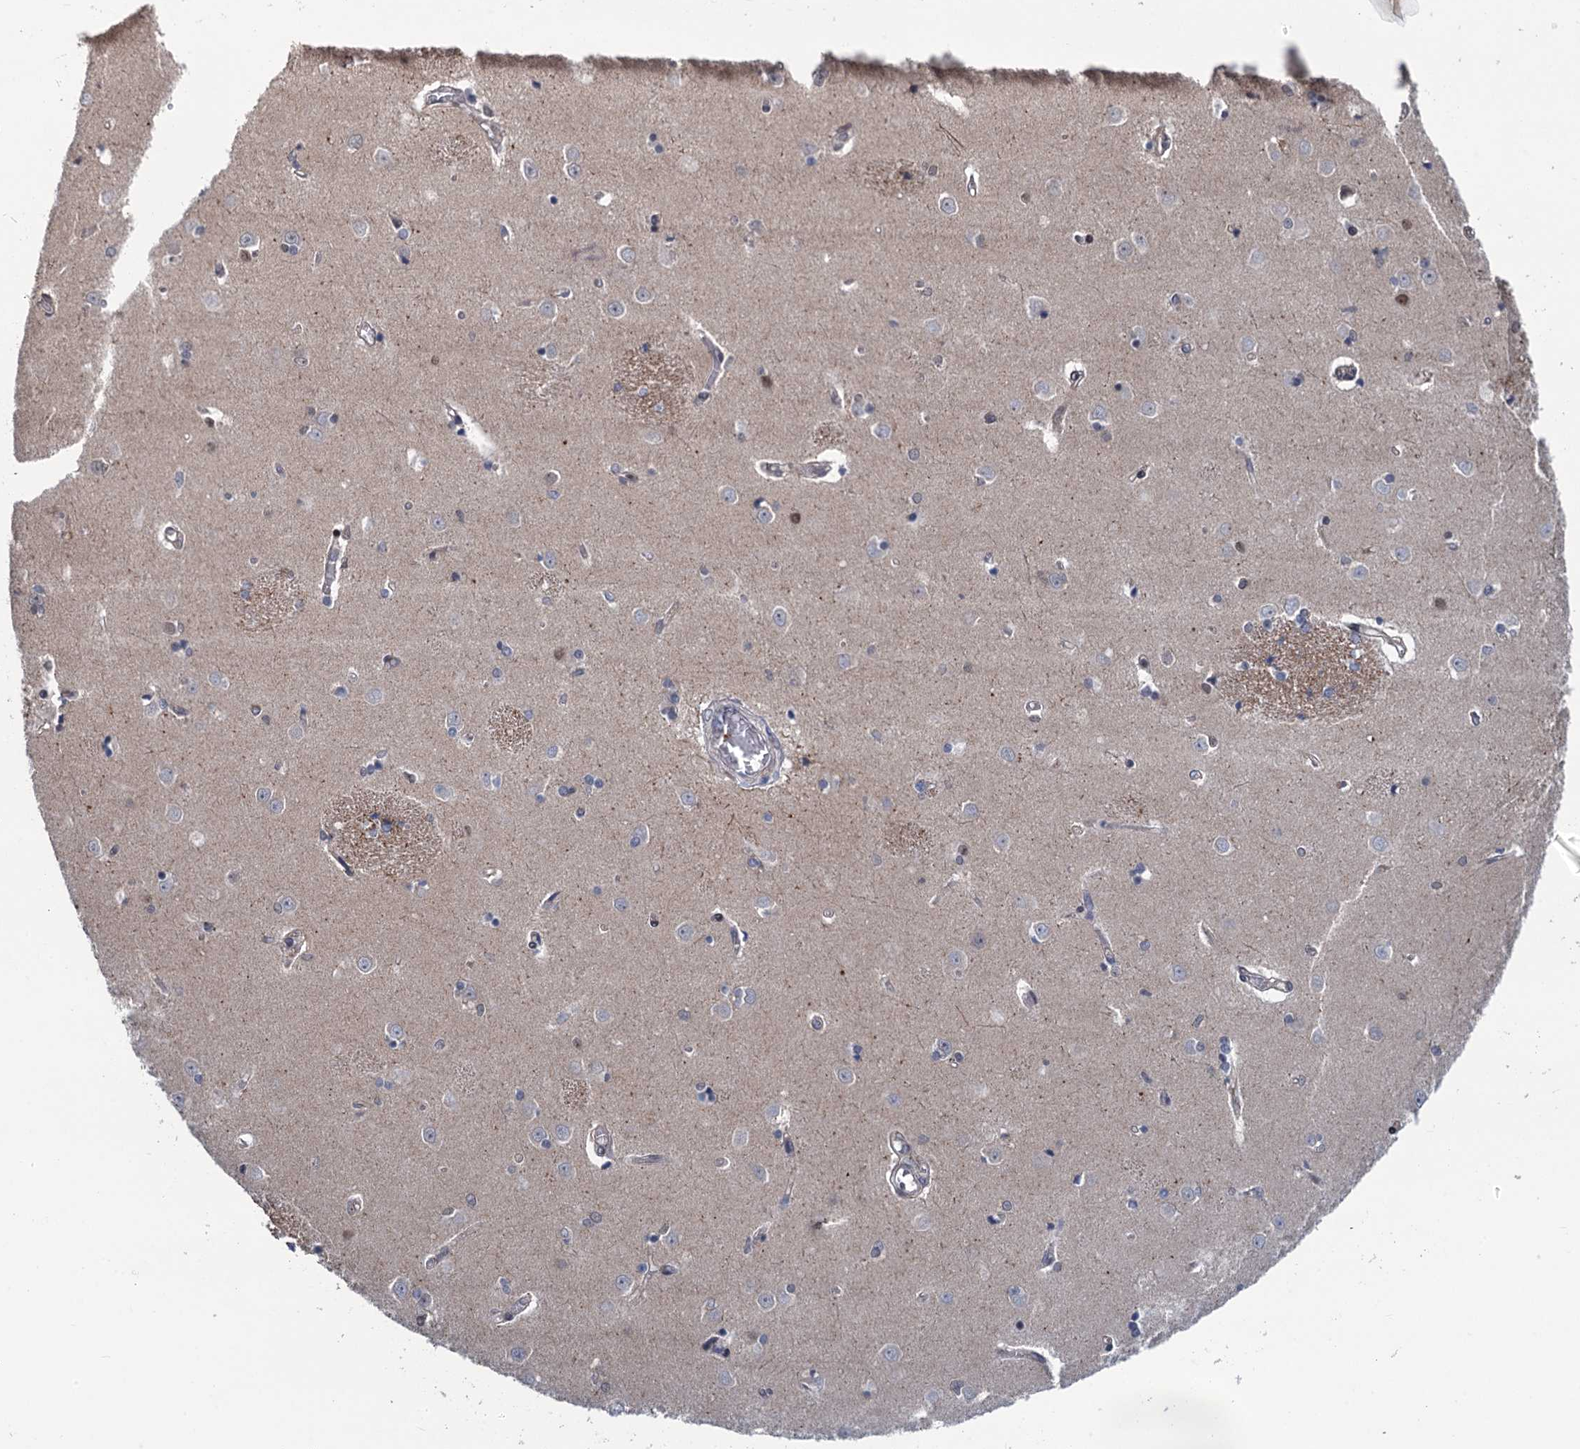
{"staining": {"intensity": "weak", "quantity": "<25%", "location": "nuclear"}, "tissue": "caudate", "cell_type": "Glial cells", "image_type": "normal", "snomed": [{"axis": "morphology", "description": "Normal tissue, NOS"}, {"axis": "topography", "description": "Lateral ventricle wall"}], "caption": "High magnification brightfield microscopy of benign caudate stained with DAB (brown) and counterstained with hematoxylin (blue): glial cells show no significant staining.", "gene": "RASSF4", "patient": {"sex": "male", "age": 37}}